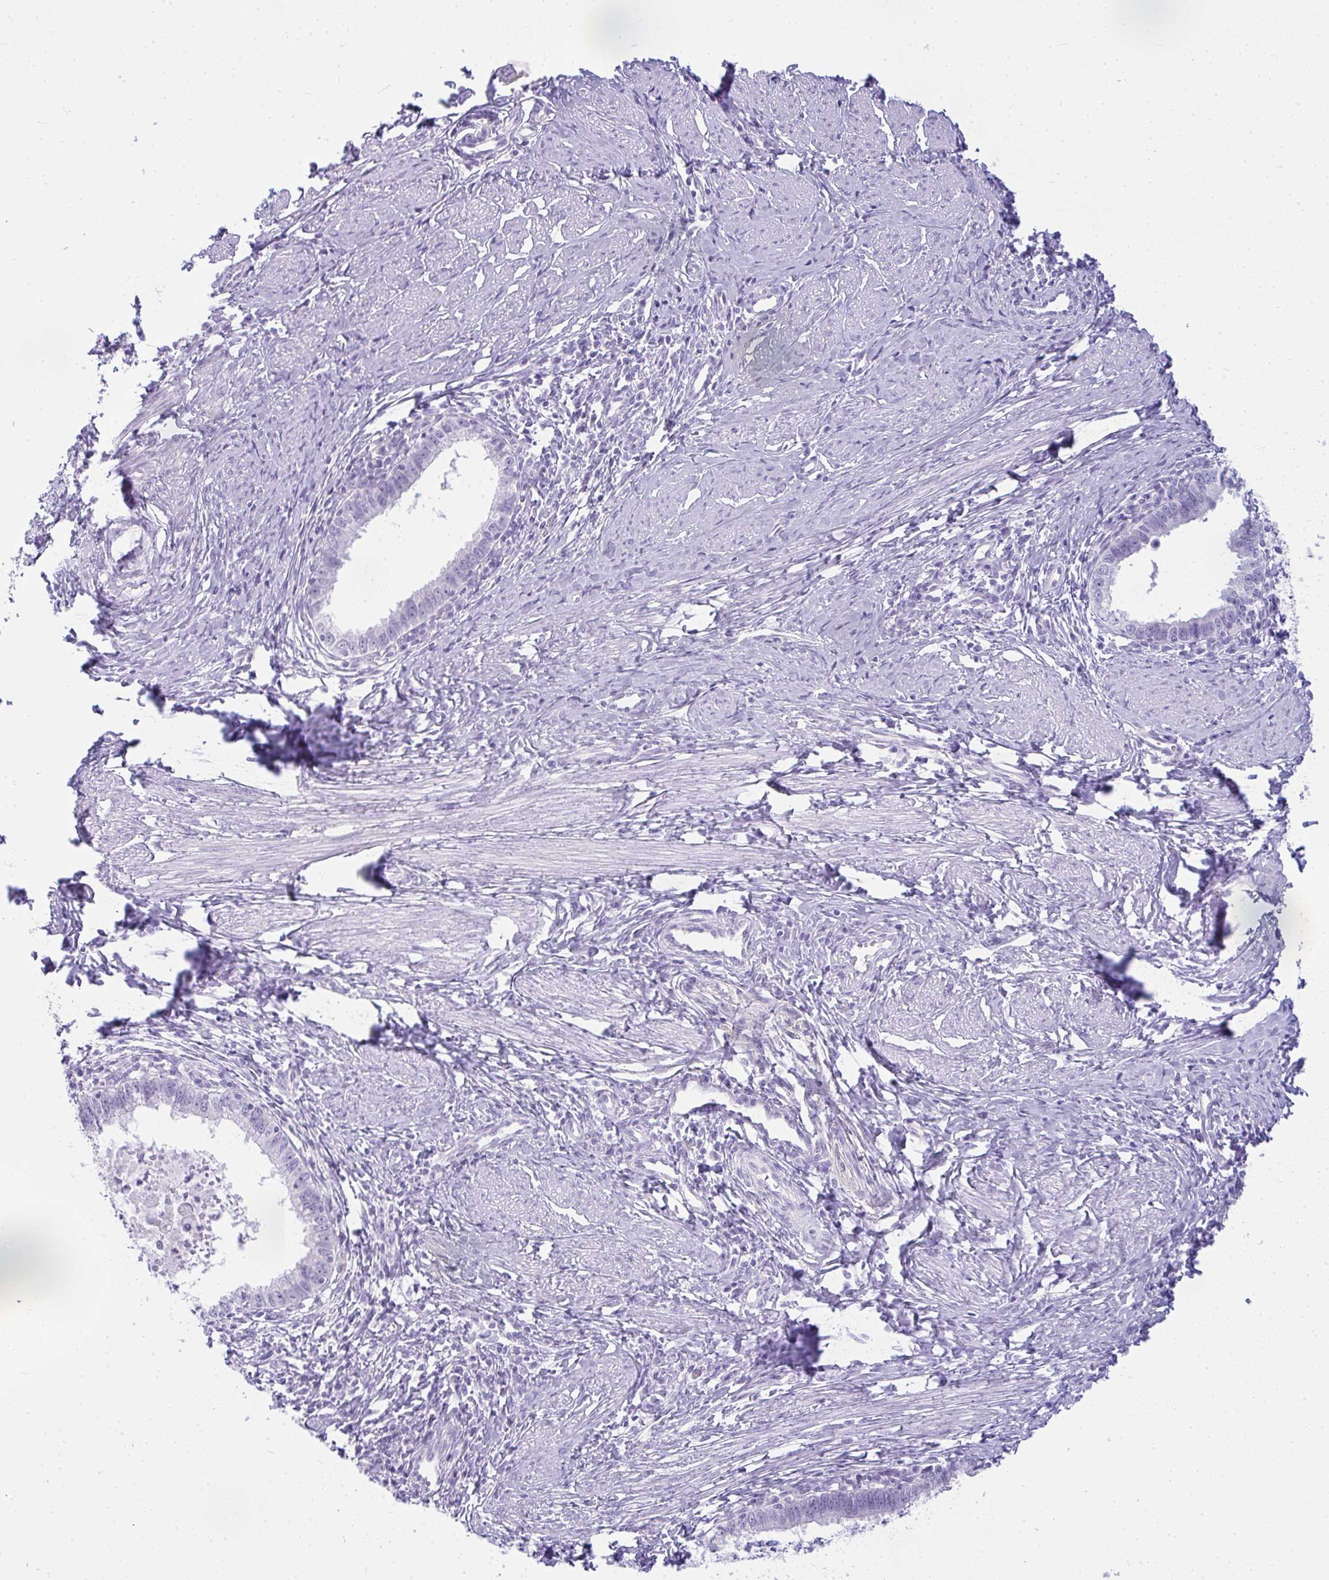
{"staining": {"intensity": "negative", "quantity": "none", "location": "none"}, "tissue": "cervical cancer", "cell_type": "Tumor cells", "image_type": "cancer", "snomed": [{"axis": "morphology", "description": "Adenocarcinoma, NOS"}, {"axis": "topography", "description": "Cervix"}], "caption": "DAB immunohistochemical staining of human cervical adenocarcinoma shows no significant positivity in tumor cells. (DAB (3,3'-diaminobenzidine) immunohistochemistry visualized using brightfield microscopy, high magnification).", "gene": "RASL10A", "patient": {"sex": "female", "age": 36}}